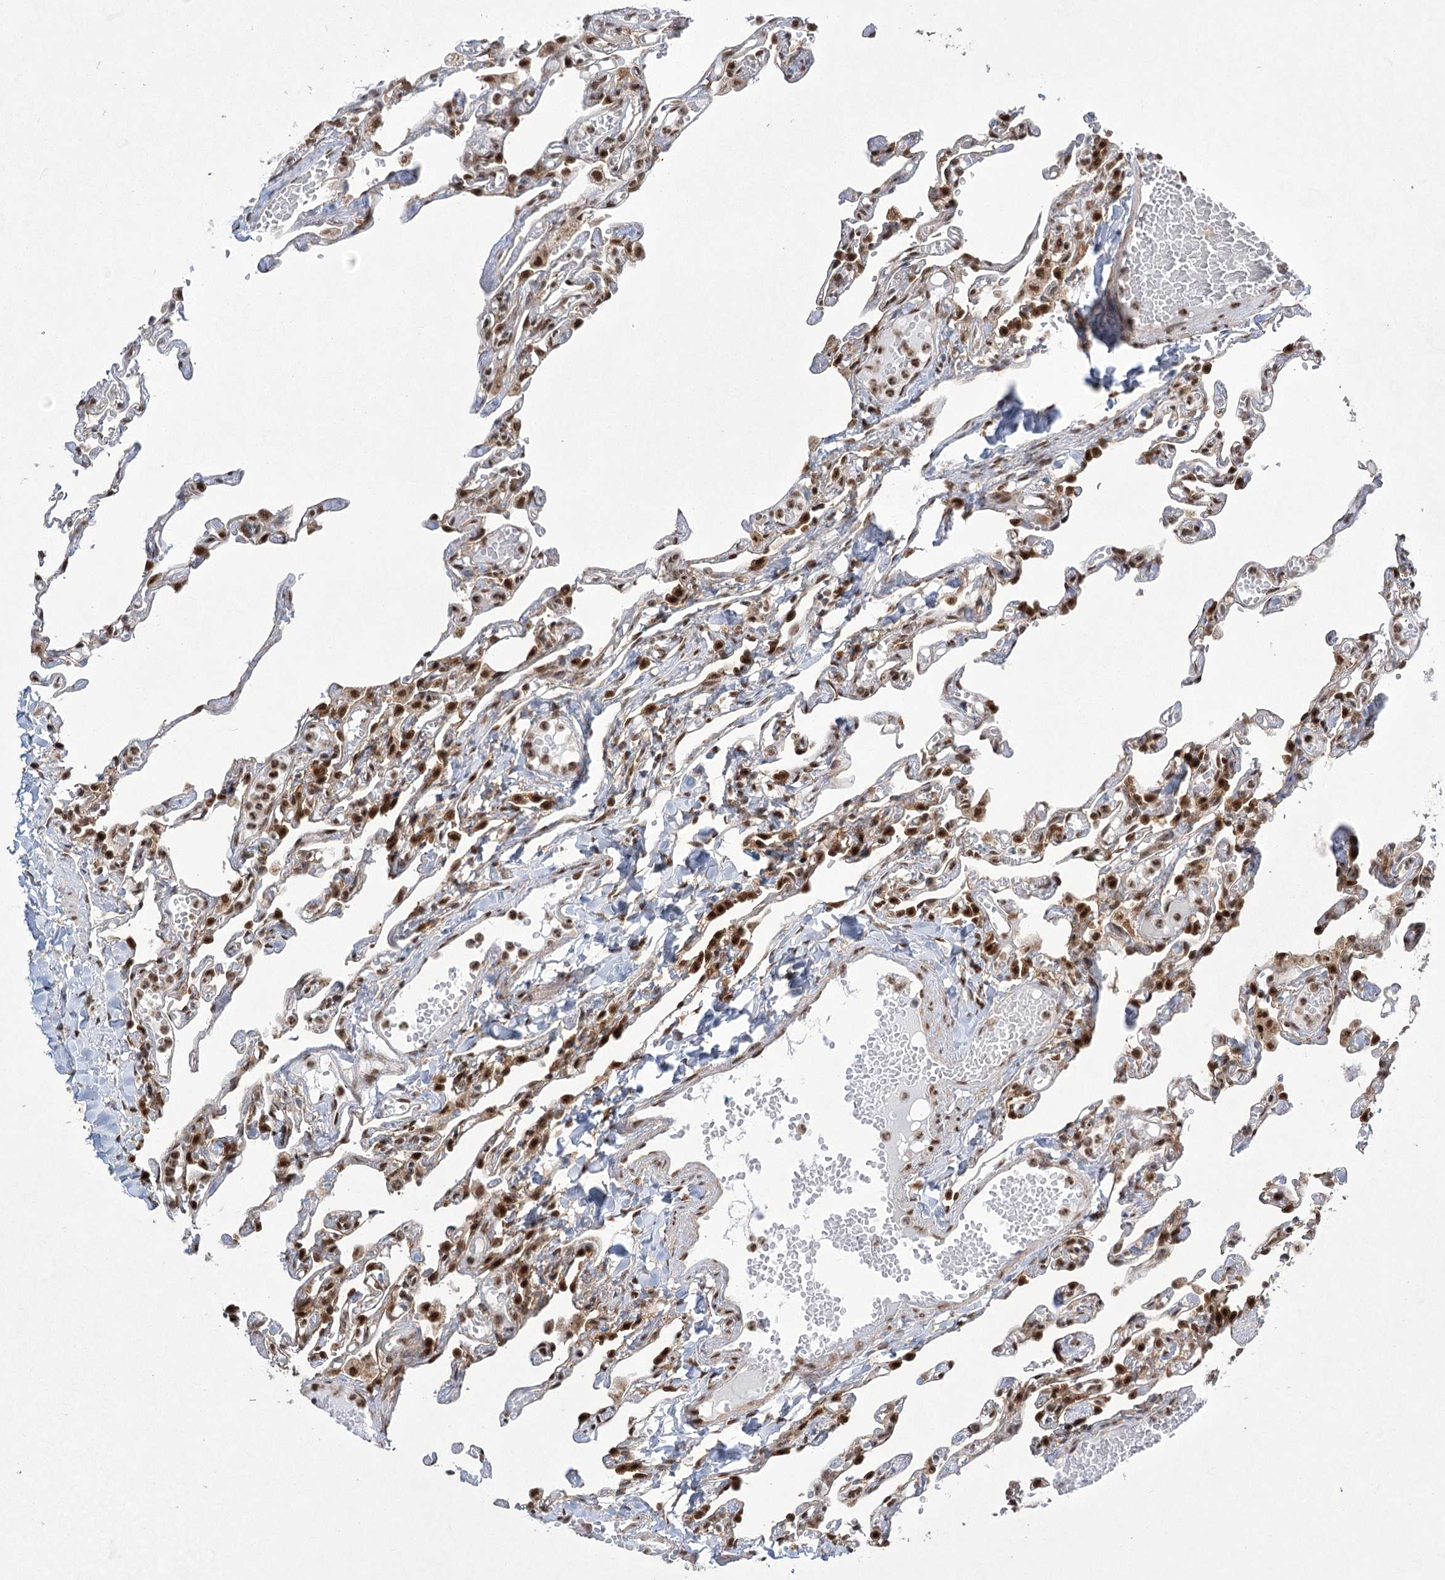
{"staining": {"intensity": "moderate", "quantity": "25%-75%", "location": "nuclear"}, "tissue": "lung", "cell_type": "Alveolar cells", "image_type": "normal", "snomed": [{"axis": "morphology", "description": "Normal tissue, NOS"}, {"axis": "topography", "description": "Lung"}], "caption": "High-magnification brightfield microscopy of normal lung stained with DAB (brown) and counterstained with hematoxylin (blue). alveolar cells exhibit moderate nuclear positivity is seen in about25%-75% of cells.", "gene": "ZCCHC8", "patient": {"sex": "male", "age": 21}}